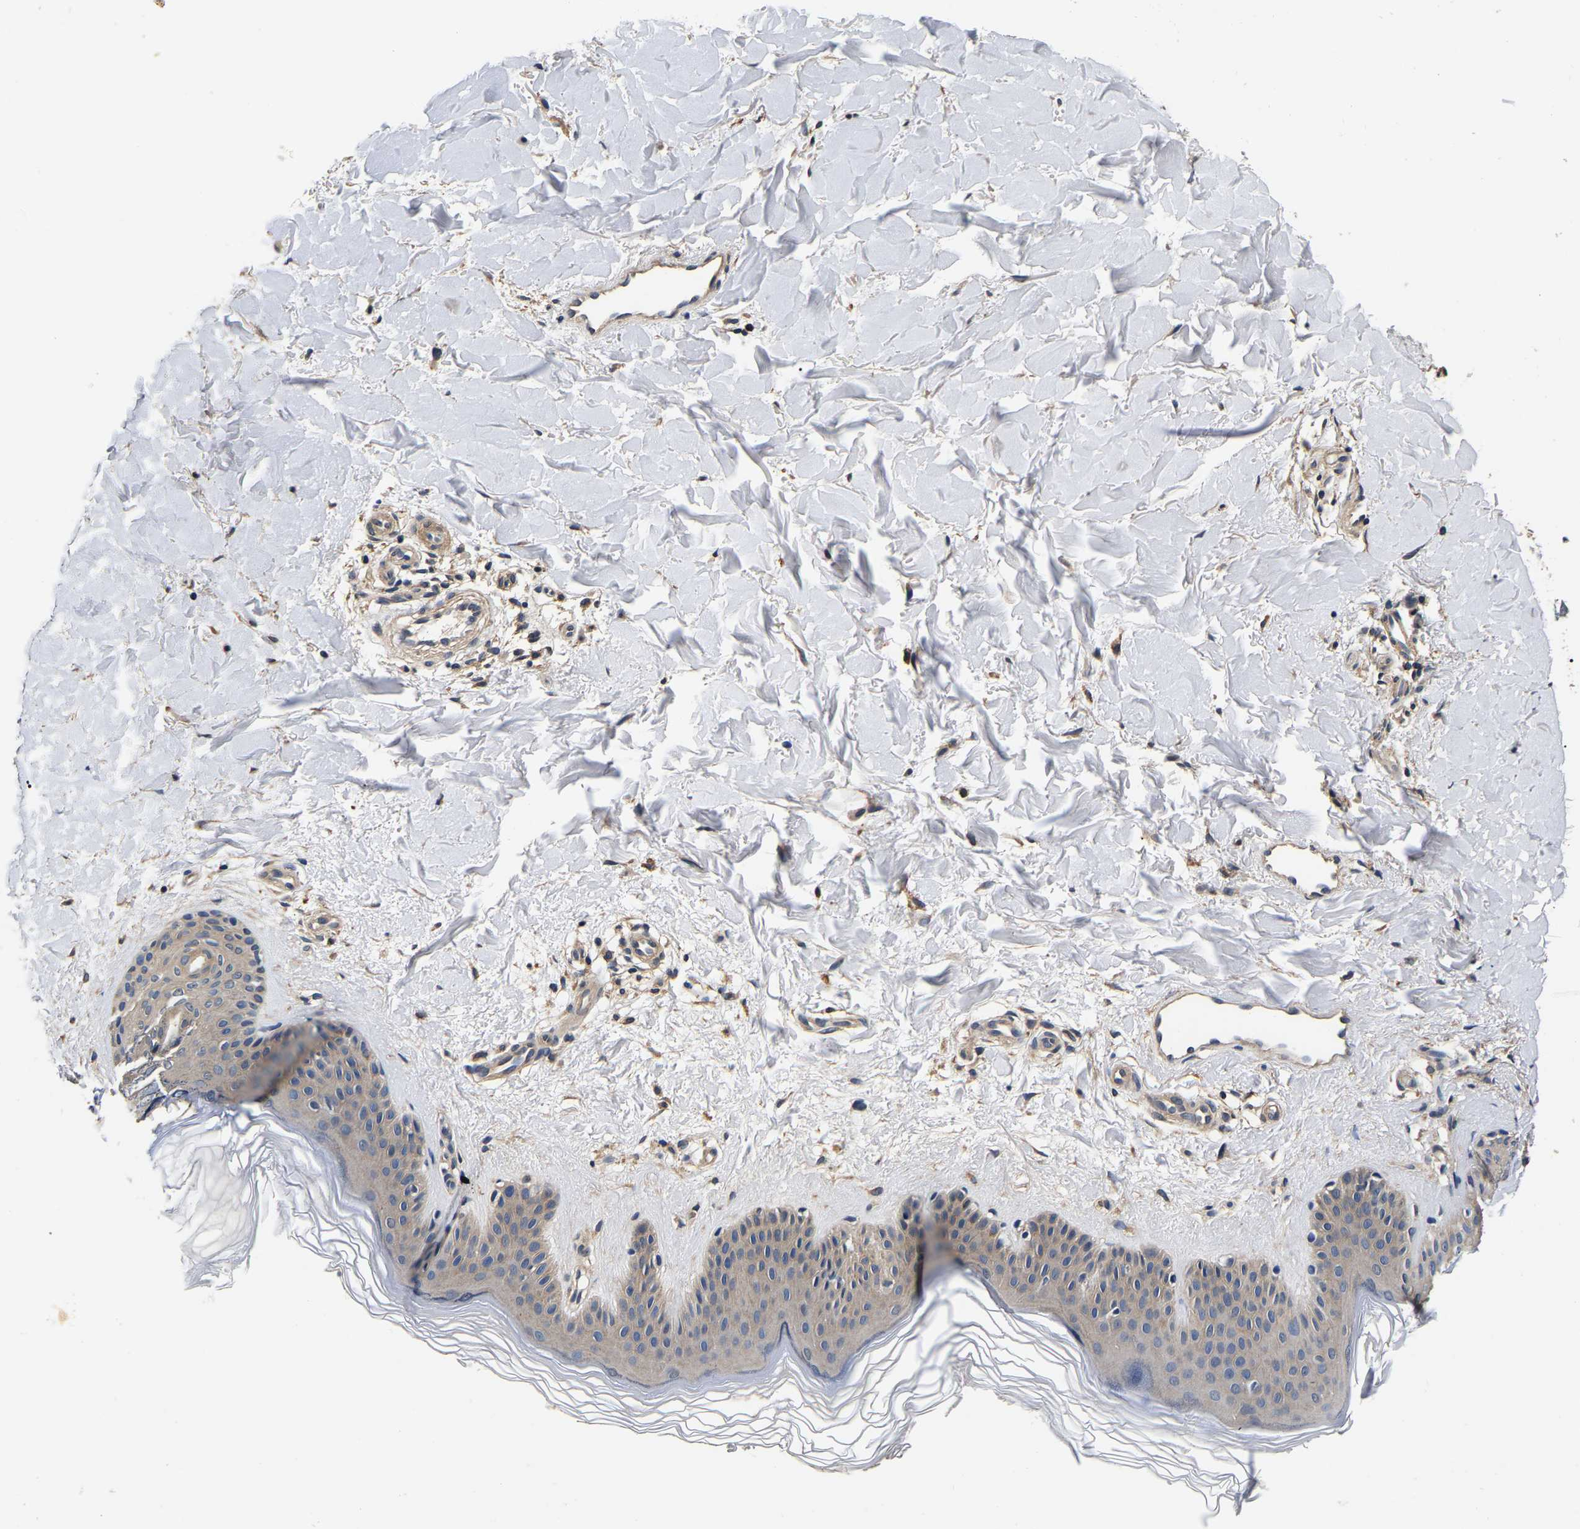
{"staining": {"intensity": "weak", "quantity": "25%-75%", "location": "cytoplasmic/membranous"}, "tissue": "skin", "cell_type": "Fibroblasts", "image_type": "normal", "snomed": [{"axis": "morphology", "description": "Normal tissue, NOS"}, {"axis": "morphology", "description": "Malignant melanoma, Metastatic site"}, {"axis": "topography", "description": "Skin"}], "caption": "IHC micrograph of benign human skin stained for a protein (brown), which exhibits low levels of weak cytoplasmic/membranous expression in approximately 25%-75% of fibroblasts.", "gene": "RUVBL1", "patient": {"sex": "male", "age": 41}}